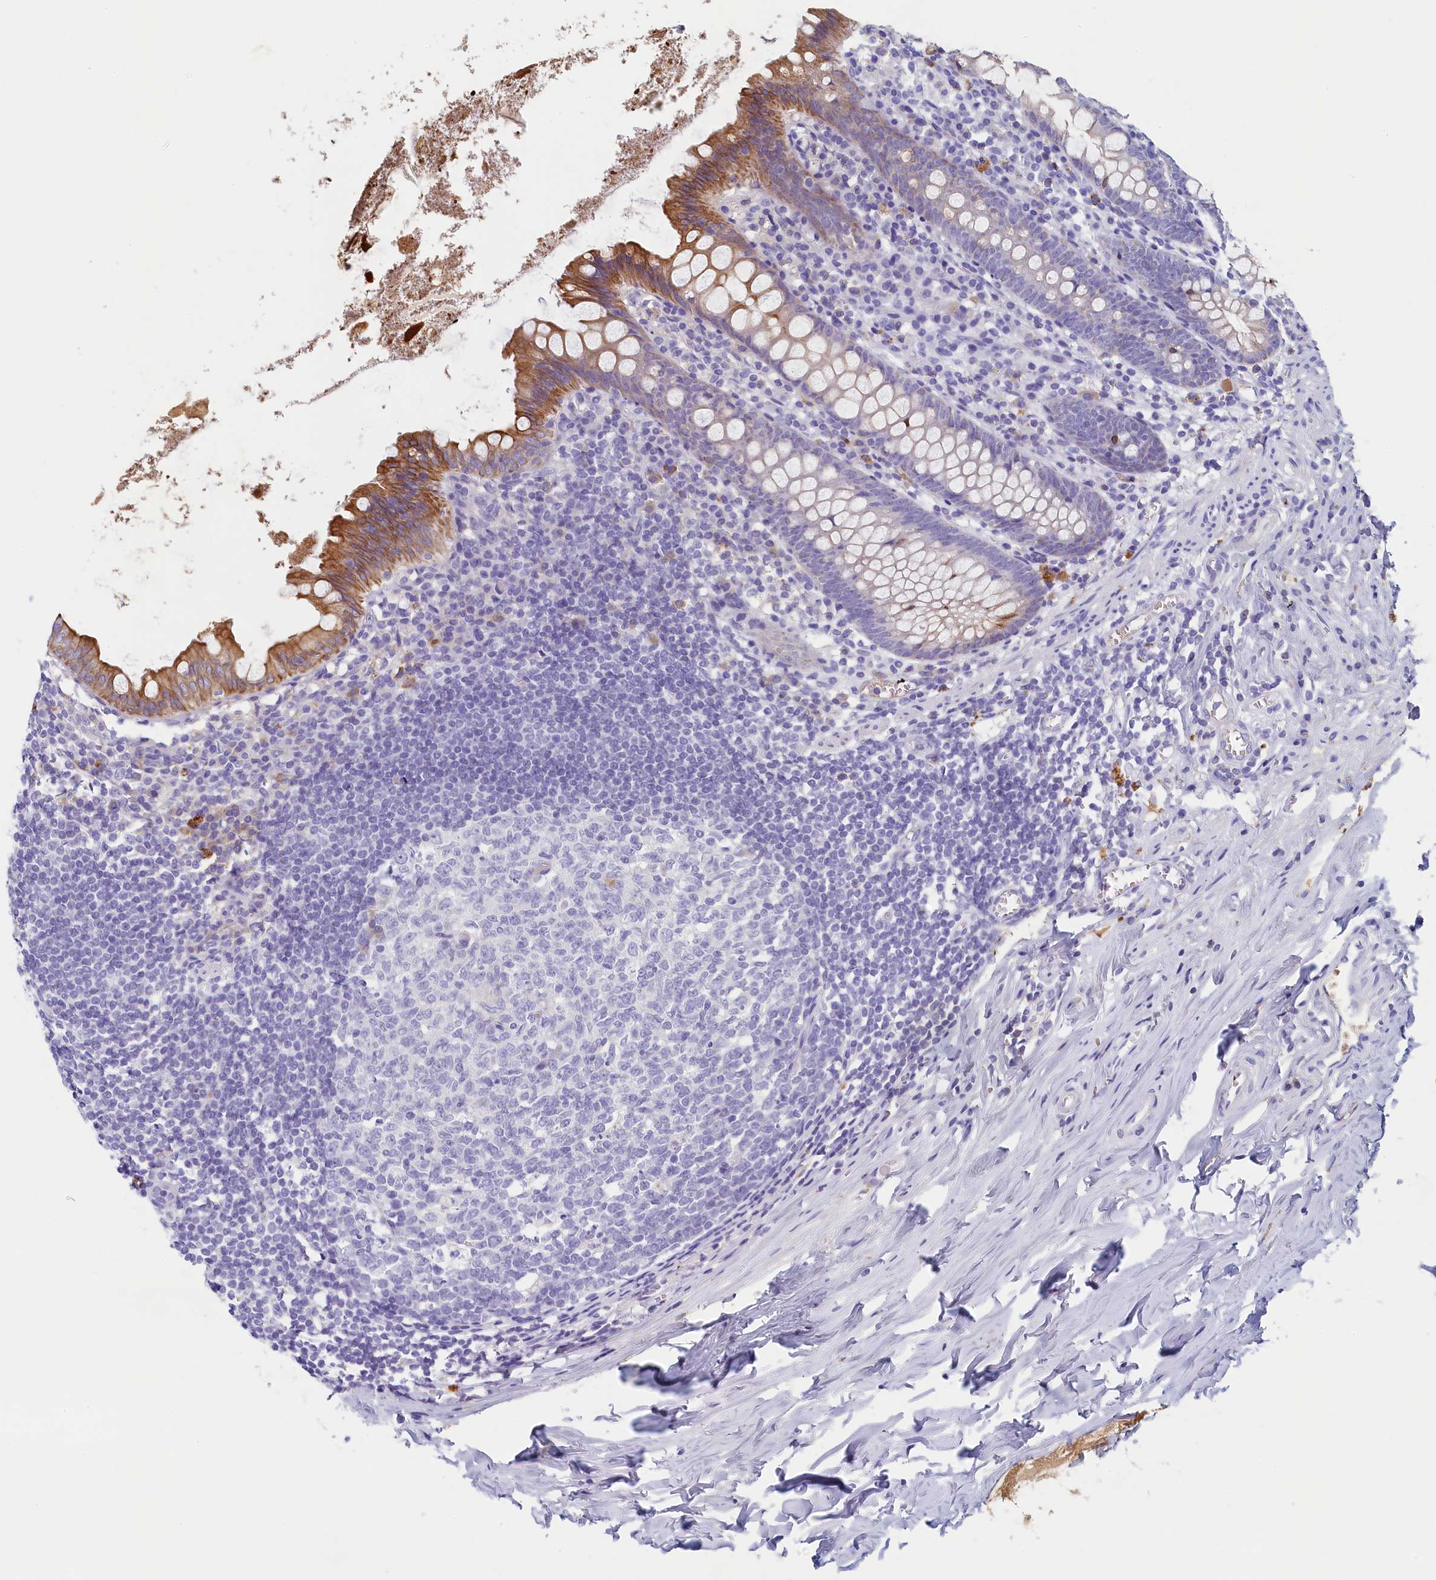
{"staining": {"intensity": "moderate", "quantity": "25%-75%", "location": "cytoplasmic/membranous"}, "tissue": "appendix", "cell_type": "Glandular cells", "image_type": "normal", "snomed": [{"axis": "morphology", "description": "Normal tissue, NOS"}, {"axis": "topography", "description": "Appendix"}], "caption": "Immunohistochemistry (IHC) staining of benign appendix, which displays medium levels of moderate cytoplasmic/membranous expression in about 25%-75% of glandular cells indicating moderate cytoplasmic/membranous protein staining. The staining was performed using DAB (3,3'-diaminobenzidine) (brown) for protein detection and nuclei were counterstained in hematoxylin (blue).", "gene": "GUCA1C", "patient": {"sex": "female", "age": 51}}